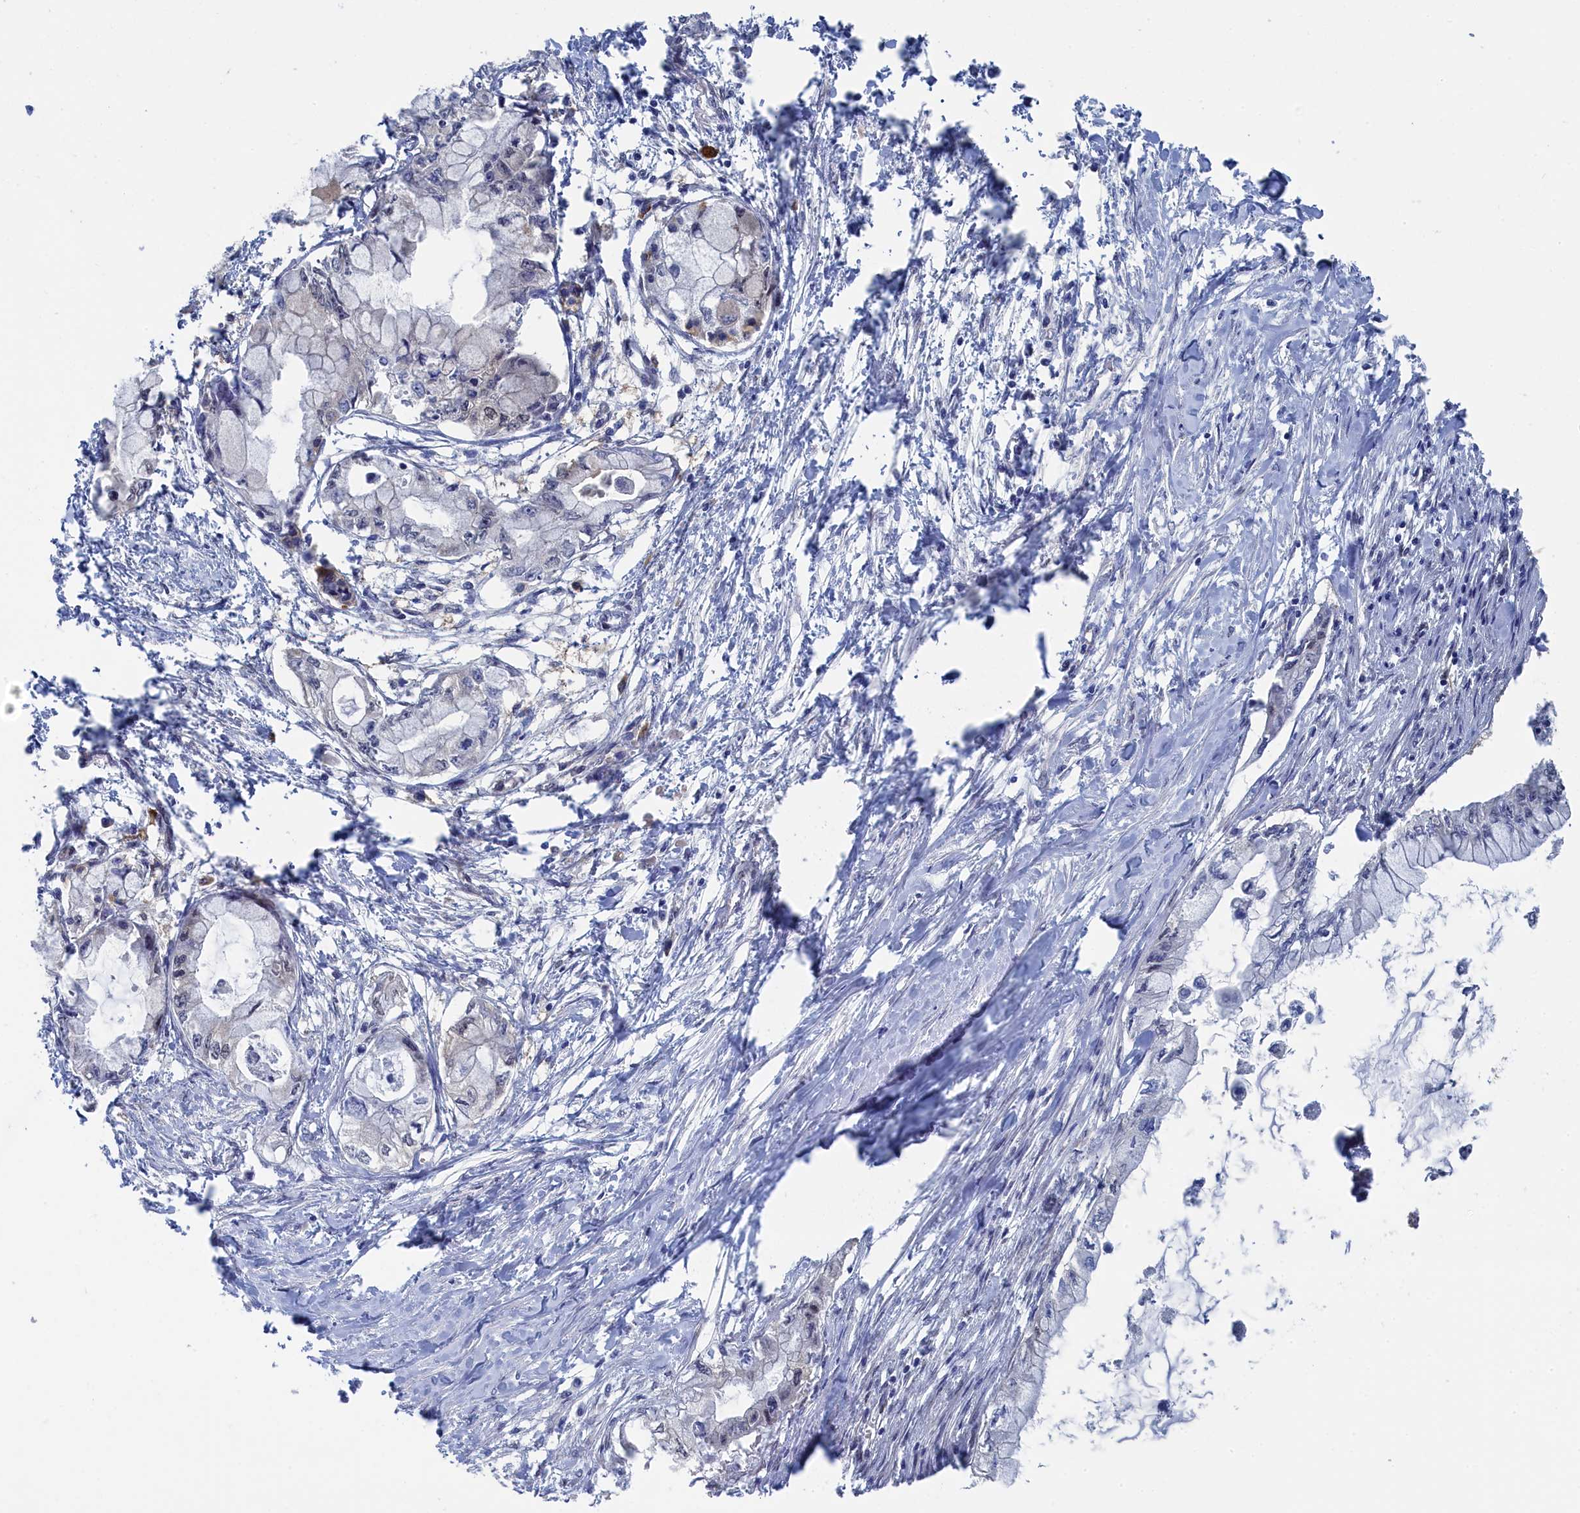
{"staining": {"intensity": "negative", "quantity": "none", "location": "none"}, "tissue": "pancreatic cancer", "cell_type": "Tumor cells", "image_type": "cancer", "snomed": [{"axis": "morphology", "description": "Adenocarcinoma, NOS"}, {"axis": "topography", "description": "Pancreas"}], "caption": "Immunohistochemistry micrograph of human pancreatic cancer stained for a protein (brown), which reveals no staining in tumor cells.", "gene": "IRGQ", "patient": {"sex": "male", "age": 48}}